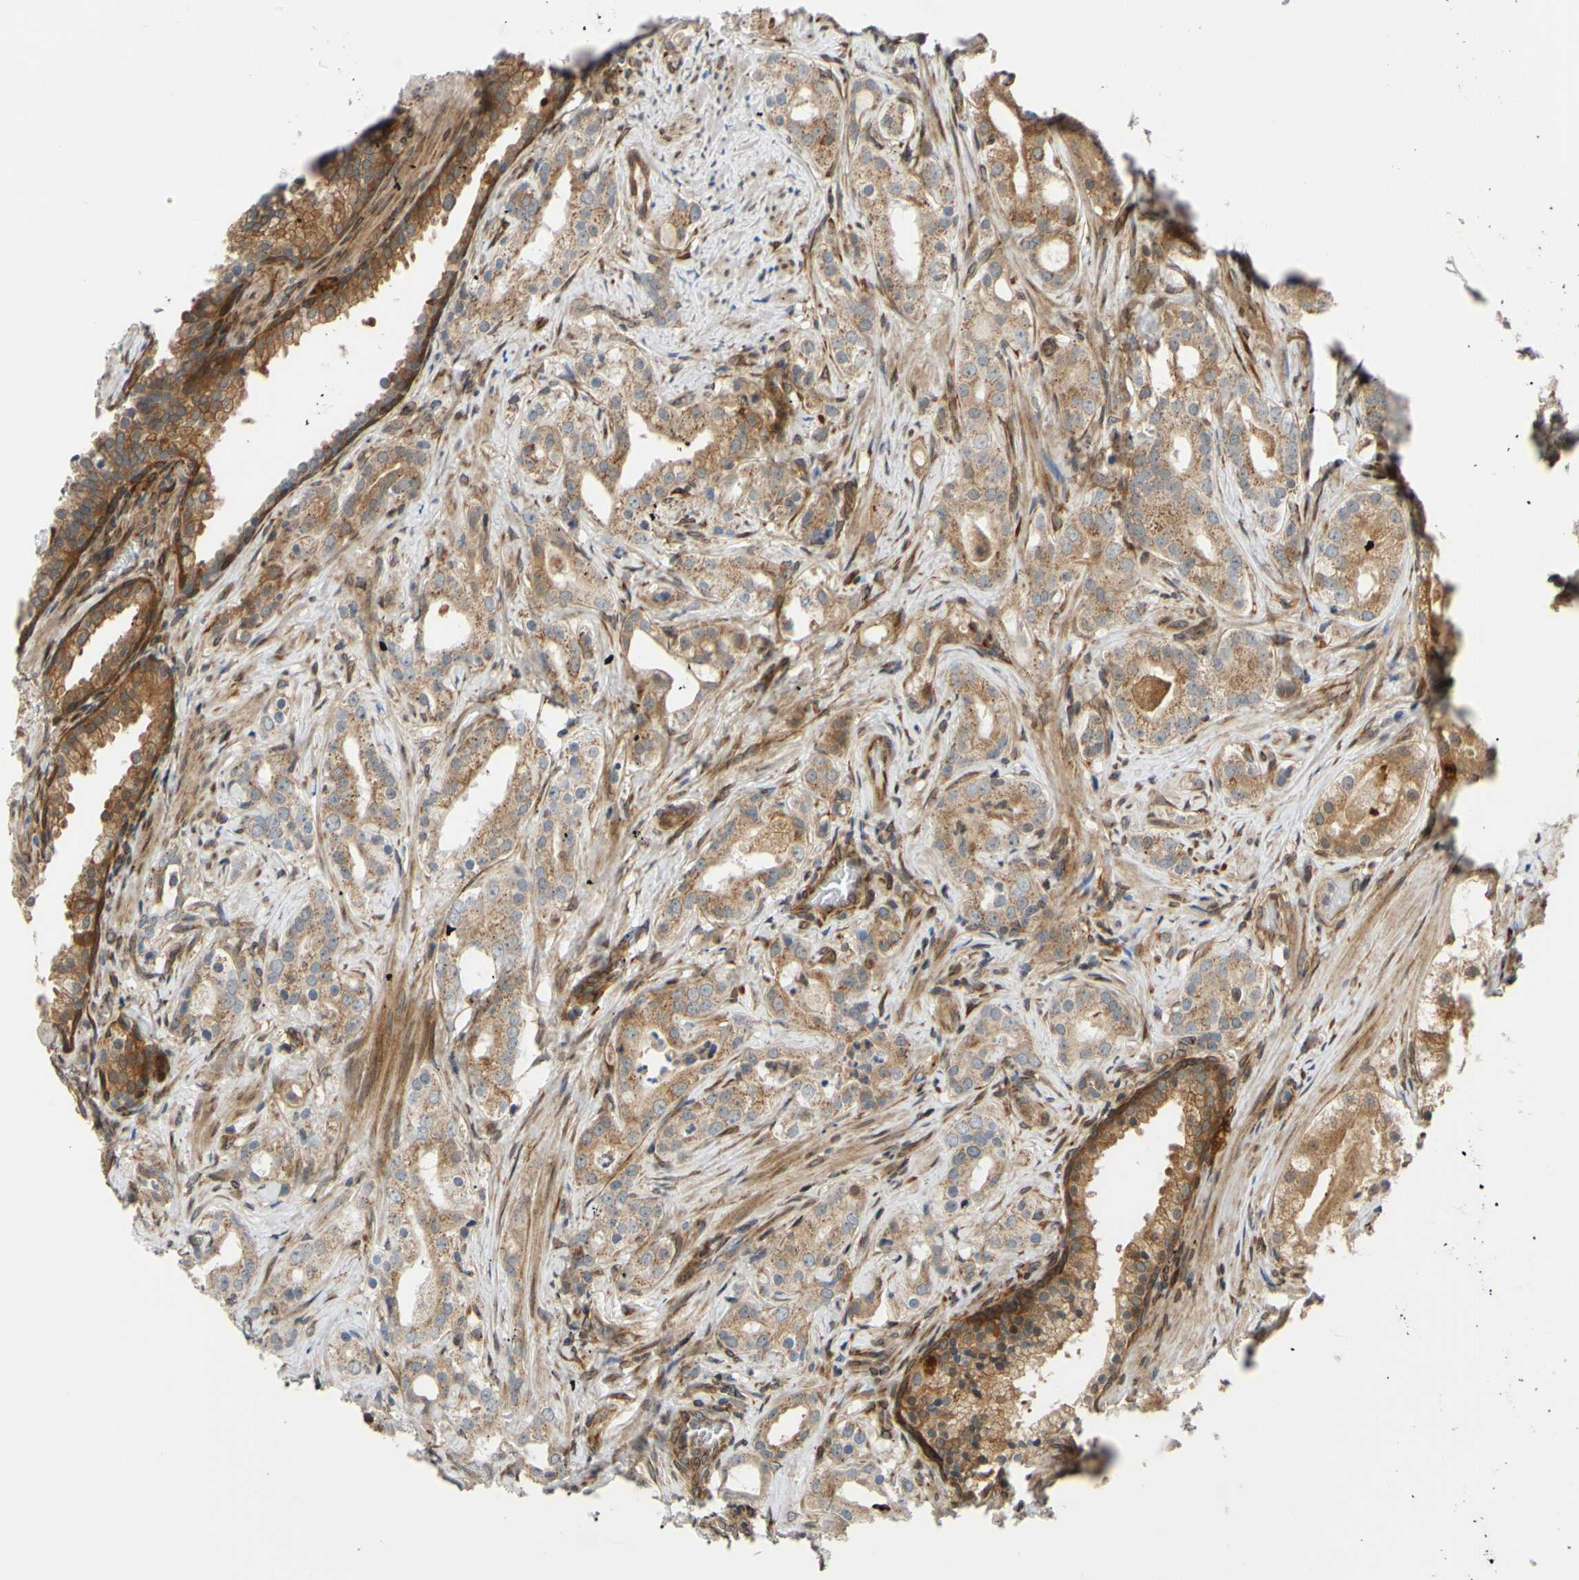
{"staining": {"intensity": "moderate", "quantity": ">75%", "location": "cytoplasmic/membranous"}, "tissue": "prostate cancer", "cell_type": "Tumor cells", "image_type": "cancer", "snomed": [{"axis": "morphology", "description": "Adenocarcinoma, Low grade"}, {"axis": "topography", "description": "Prostate"}], "caption": "An image of prostate adenocarcinoma (low-grade) stained for a protein displays moderate cytoplasmic/membranous brown staining in tumor cells. The protein is stained brown, and the nuclei are stained in blue (DAB IHC with brightfield microscopy, high magnification).", "gene": "PRAF2", "patient": {"sex": "male", "age": 59}}